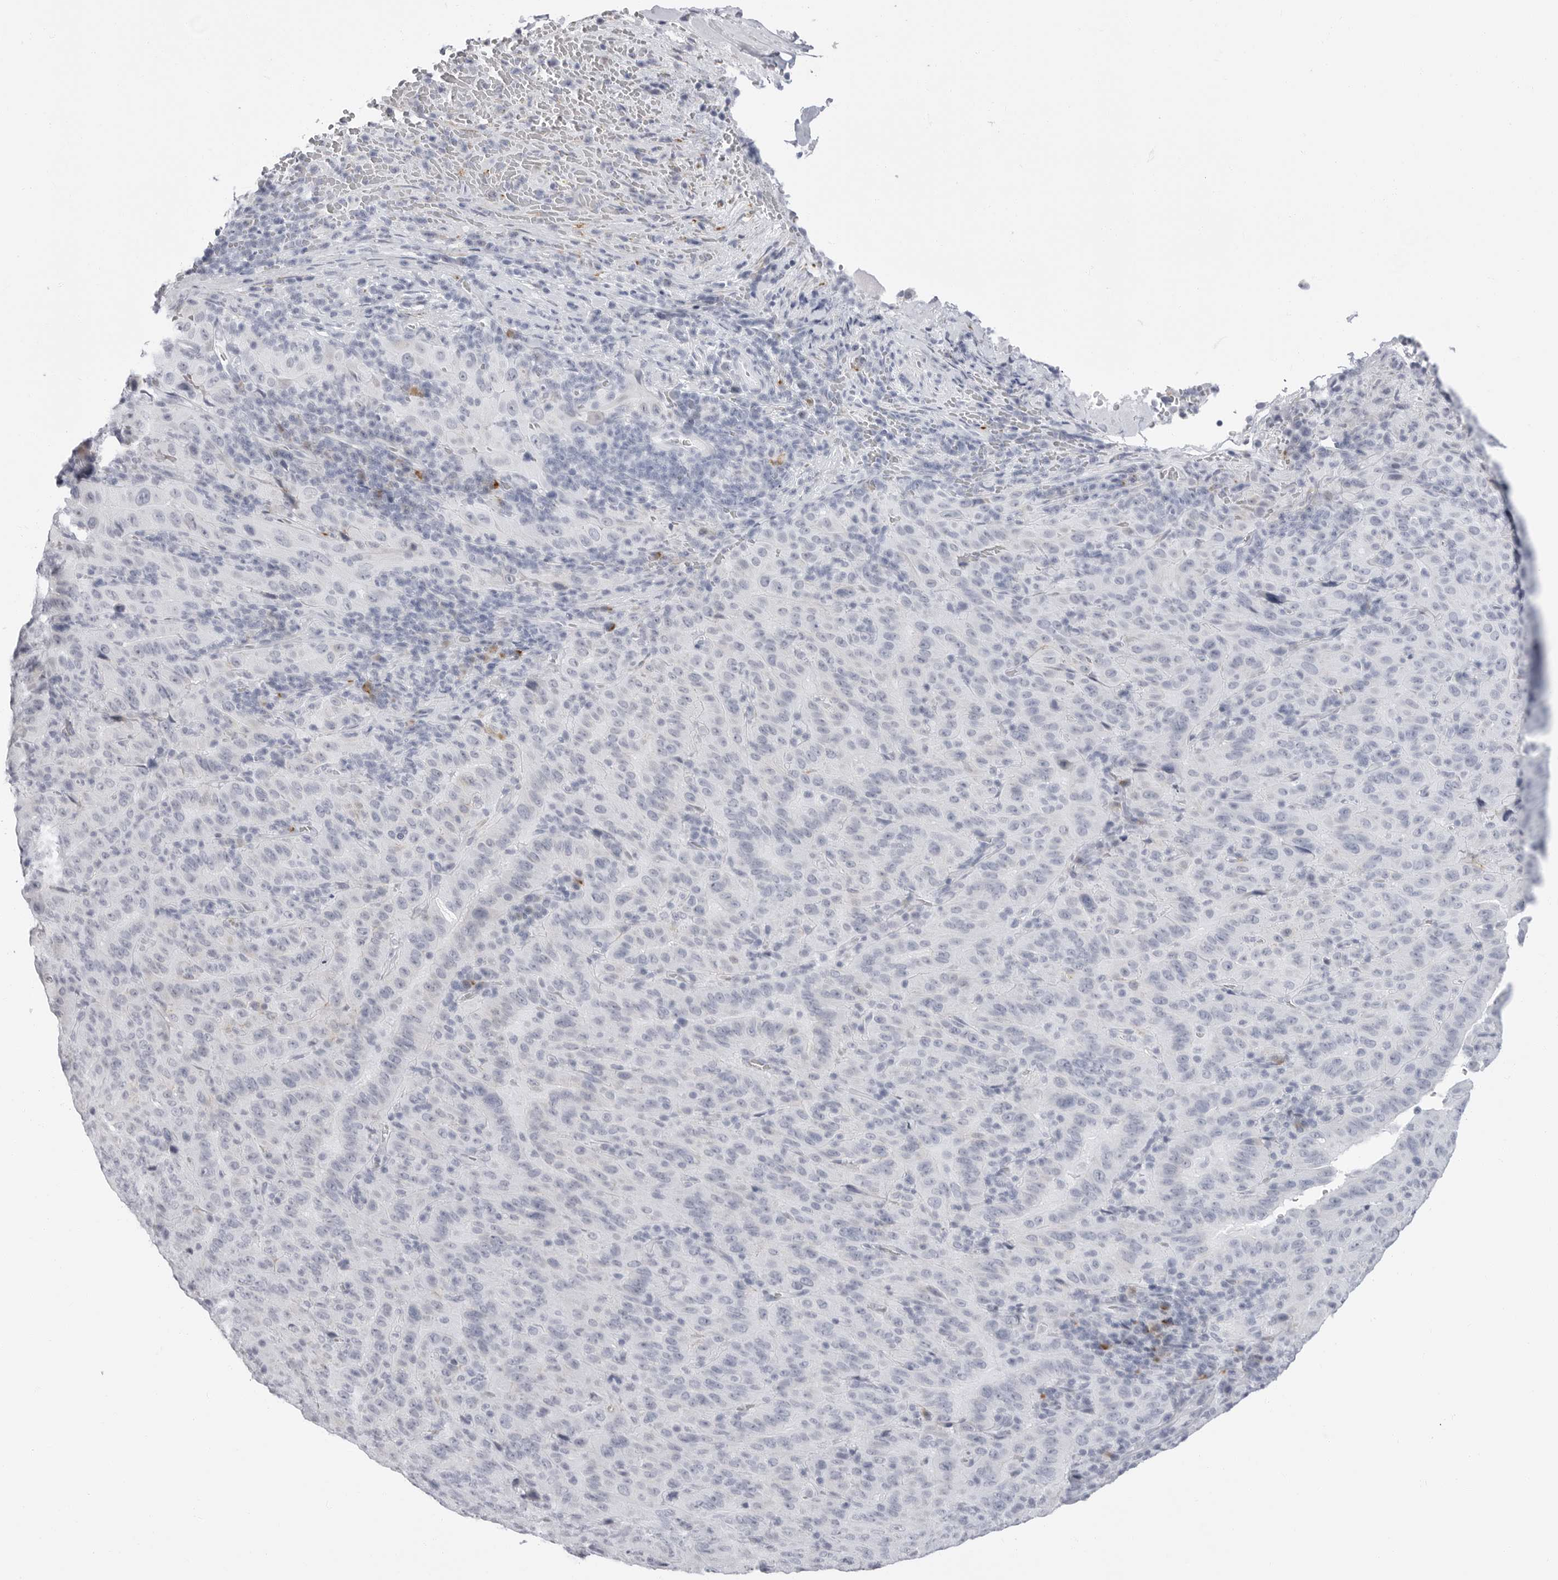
{"staining": {"intensity": "negative", "quantity": "none", "location": "none"}, "tissue": "pancreatic cancer", "cell_type": "Tumor cells", "image_type": "cancer", "snomed": [{"axis": "morphology", "description": "Adenocarcinoma, NOS"}, {"axis": "topography", "description": "Pancreas"}], "caption": "DAB (3,3'-diaminobenzidine) immunohistochemical staining of human adenocarcinoma (pancreatic) shows no significant positivity in tumor cells. (DAB IHC visualized using brightfield microscopy, high magnification).", "gene": "ERICH3", "patient": {"sex": "male", "age": 63}}